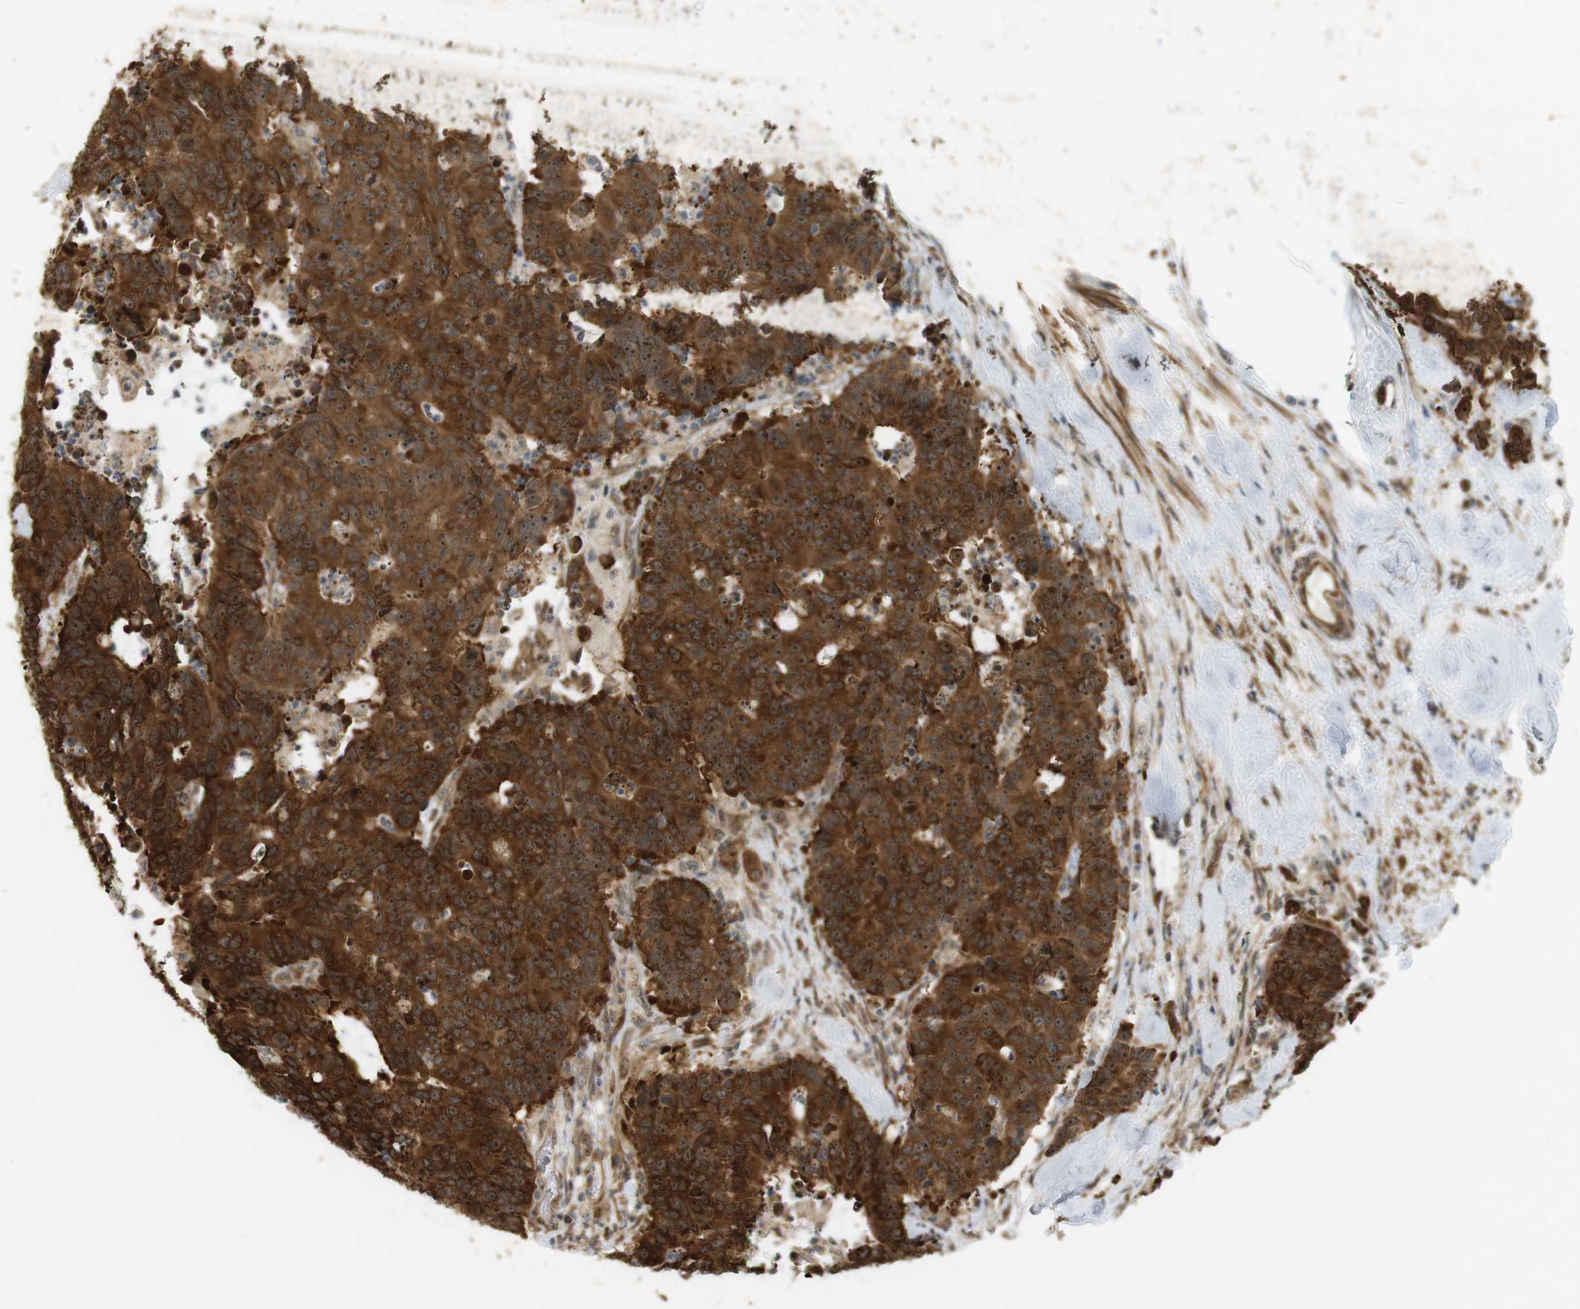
{"staining": {"intensity": "strong", "quantity": ">75%", "location": "cytoplasmic/membranous,nuclear"}, "tissue": "colorectal cancer", "cell_type": "Tumor cells", "image_type": "cancer", "snomed": [{"axis": "morphology", "description": "Adenocarcinoma, NOS"}, {"axis": "topography", "description": "Colon"}], "caption": "High-power microscopy captured an immunohistochemistry (IHC) micrograph of colorectal adenocarcinoma, revealing strong cytoplasmic/membranous and nuclear expression in about >75% of tumor cells.", "gene": "PA2G4", "patient": {"sex": "female", "age": 86}}